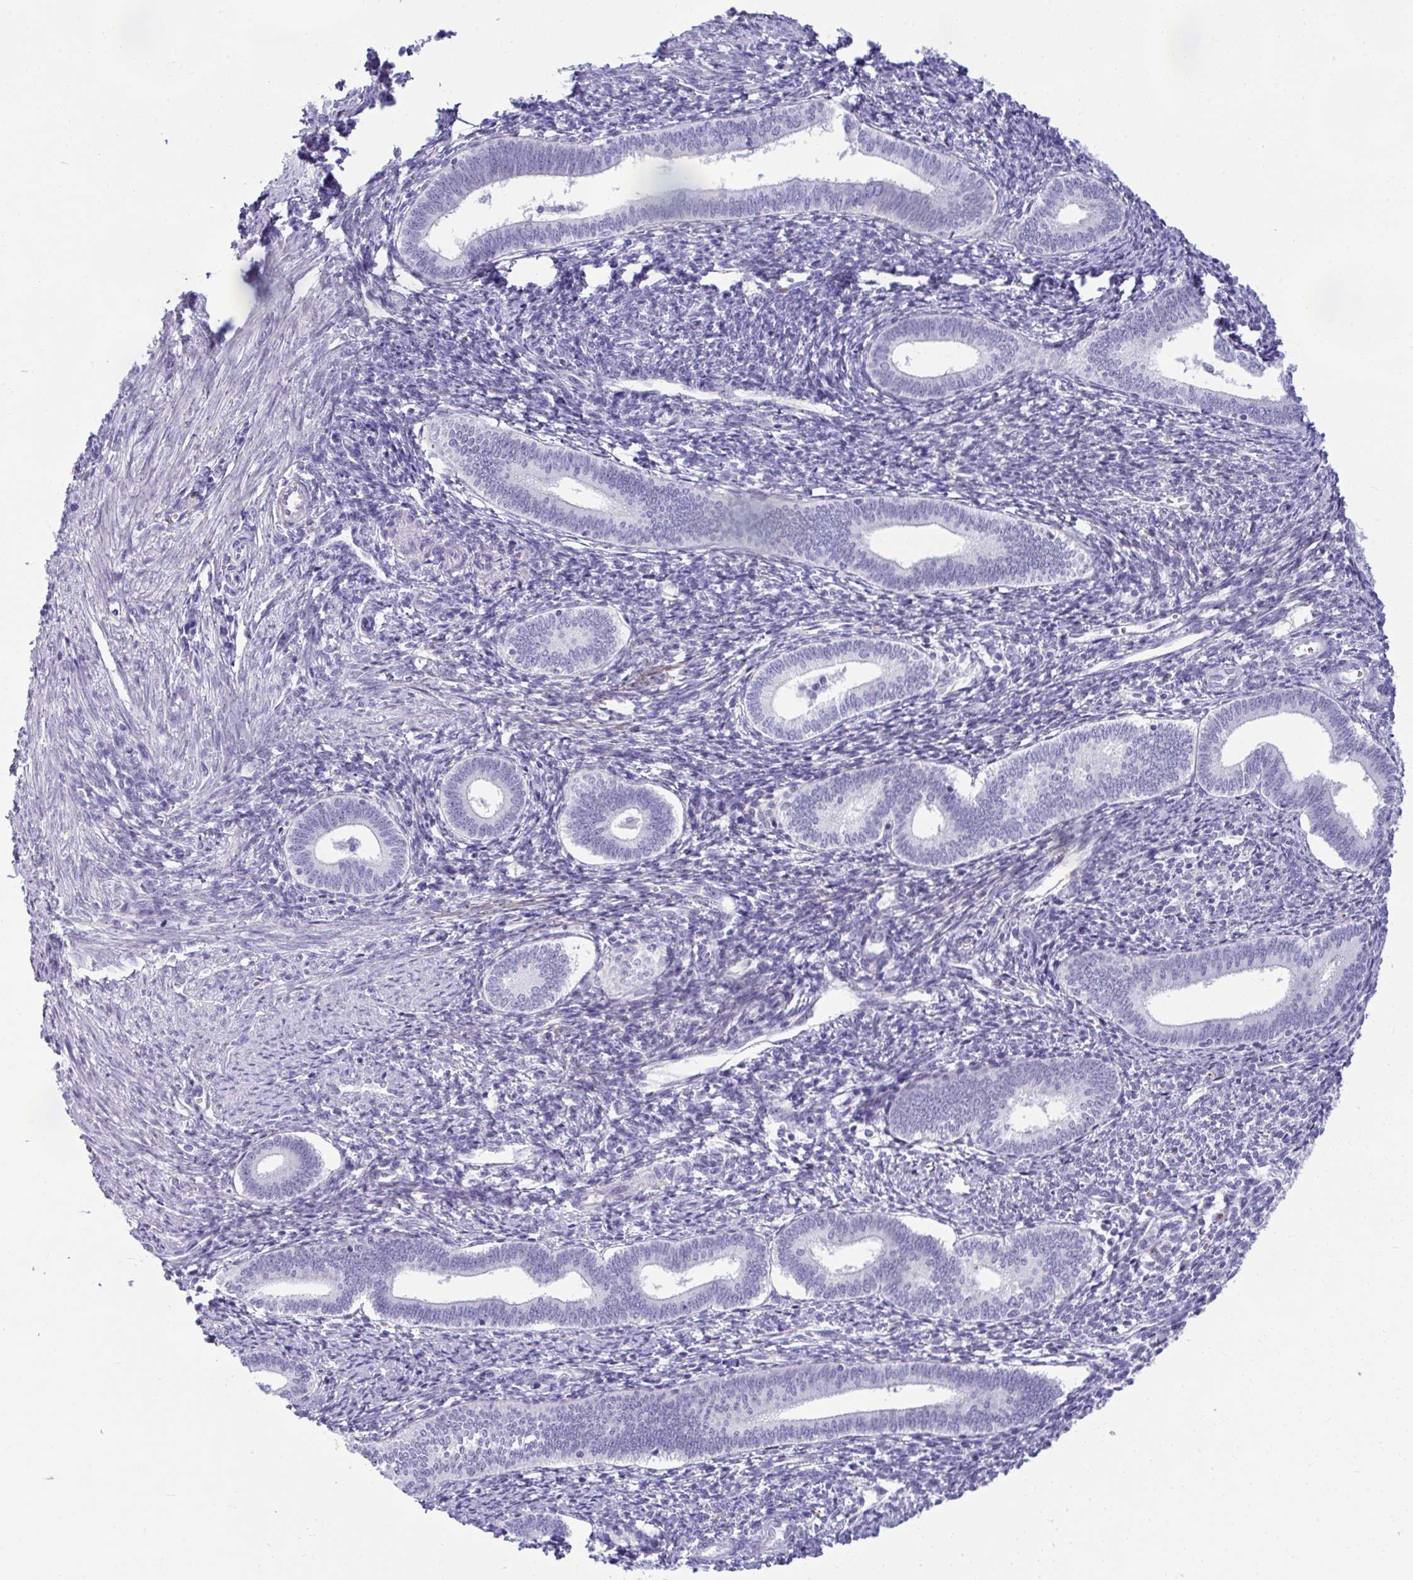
{"staining": {"intensity": "negative", "quantity": "none", "location": "none"}, "tissue": "endometrium", "cell_type": "Cells in endometrial stroma", "image_type": "normal", "snomed": [{"axis": "morphology", "description": "Normal tissue, NOS"}, {"axis": "topography", "description": "Endometrium"}], "caption": "The micrograph shows no staining of cells in endometrial stroma in normal endometrium.", "gene": "PIGZ", "patient": {"sex": "female", "age": 41}}